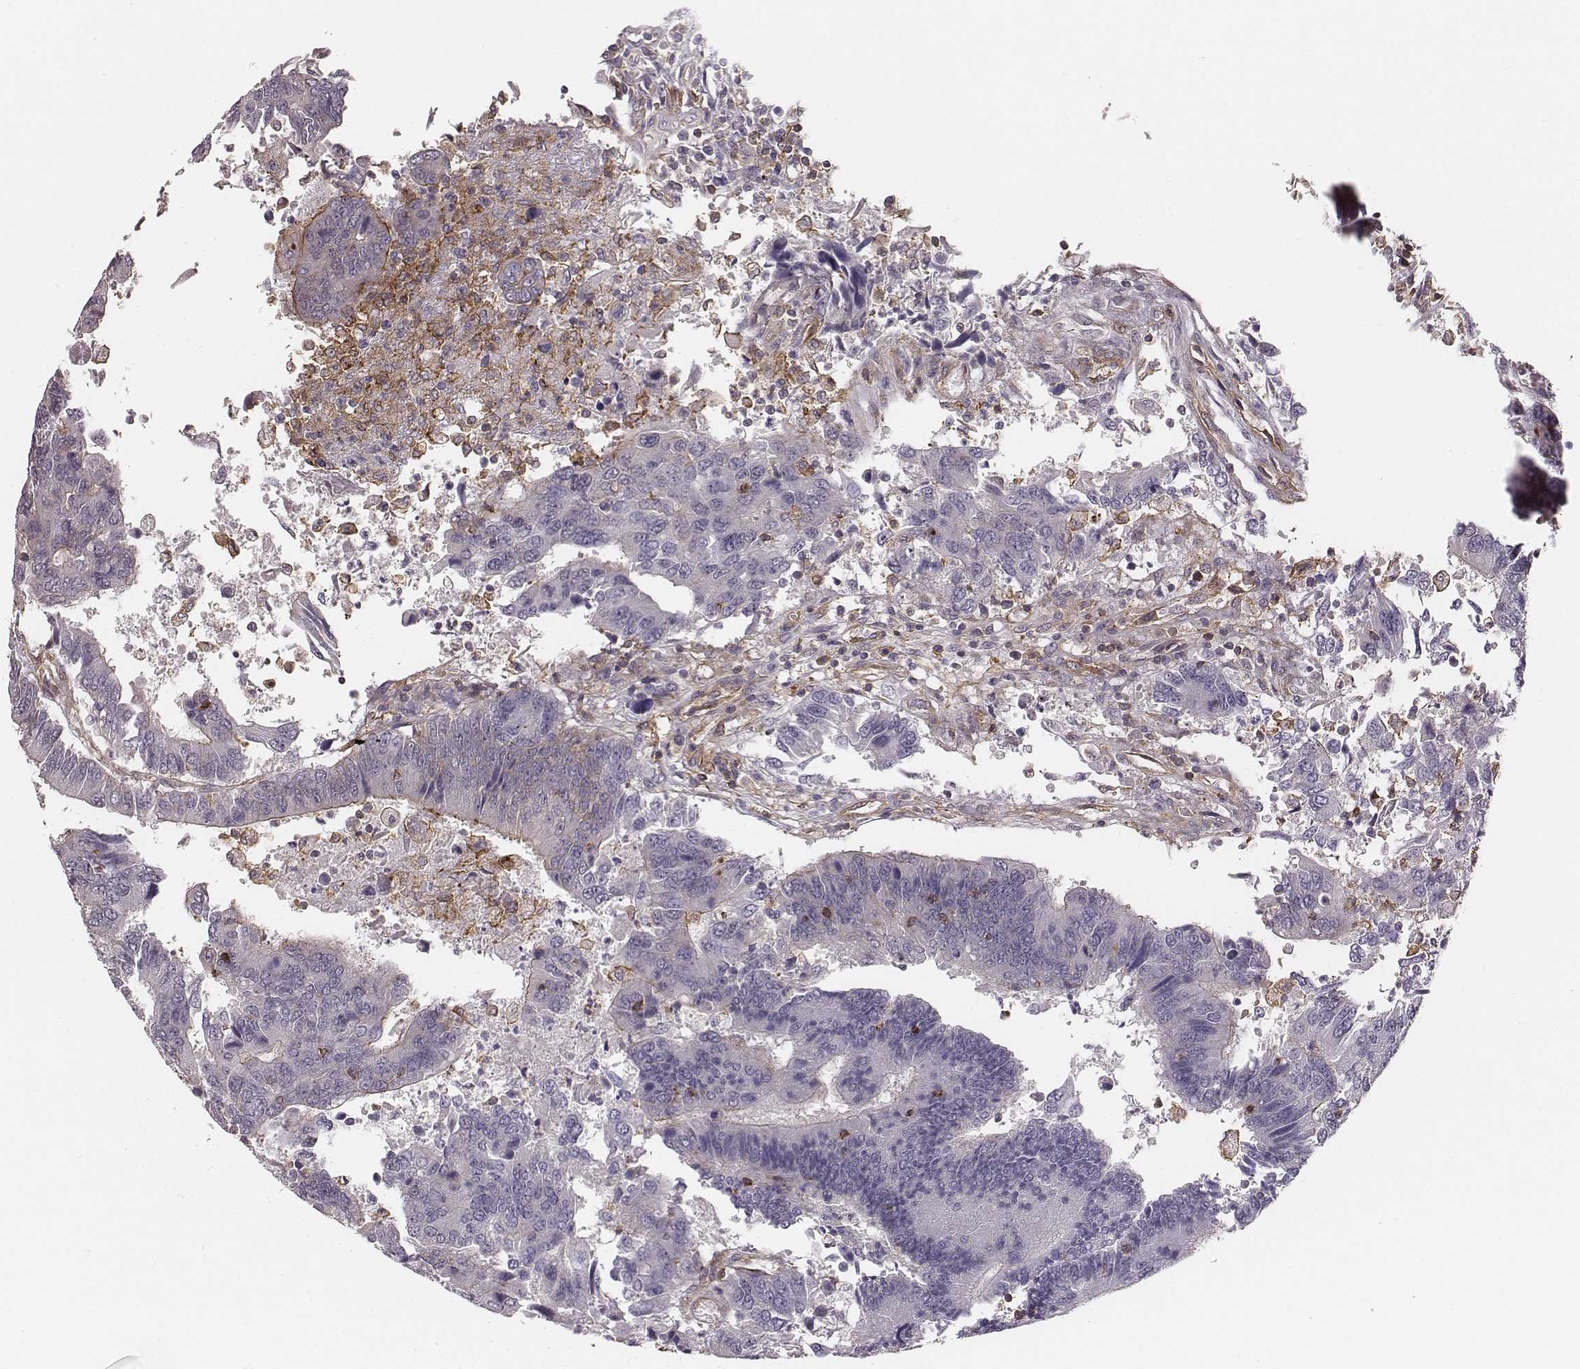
{"staining": {"intensity": "negative", "quantity": "none", "location": "none"}, "tissue": "colorectal cancer", "cell_type": "Tumor cells", "image_type": "cancer", "snomed": [{"axis": "morphology", "description": "Adenocarcinoma, NOS"}, {"axis": "topography", "description": "Colon"}], "caption": "IHC of human colorectal cancer exhibits no expression in tumor cells. (Stains: DAB immunohistochemistry with hematoxylin counter stain, Microscopy: brightfield microscopy at high magnification).", "gene": "ZYX", "patient": {"sex": "female", "age": 67}}